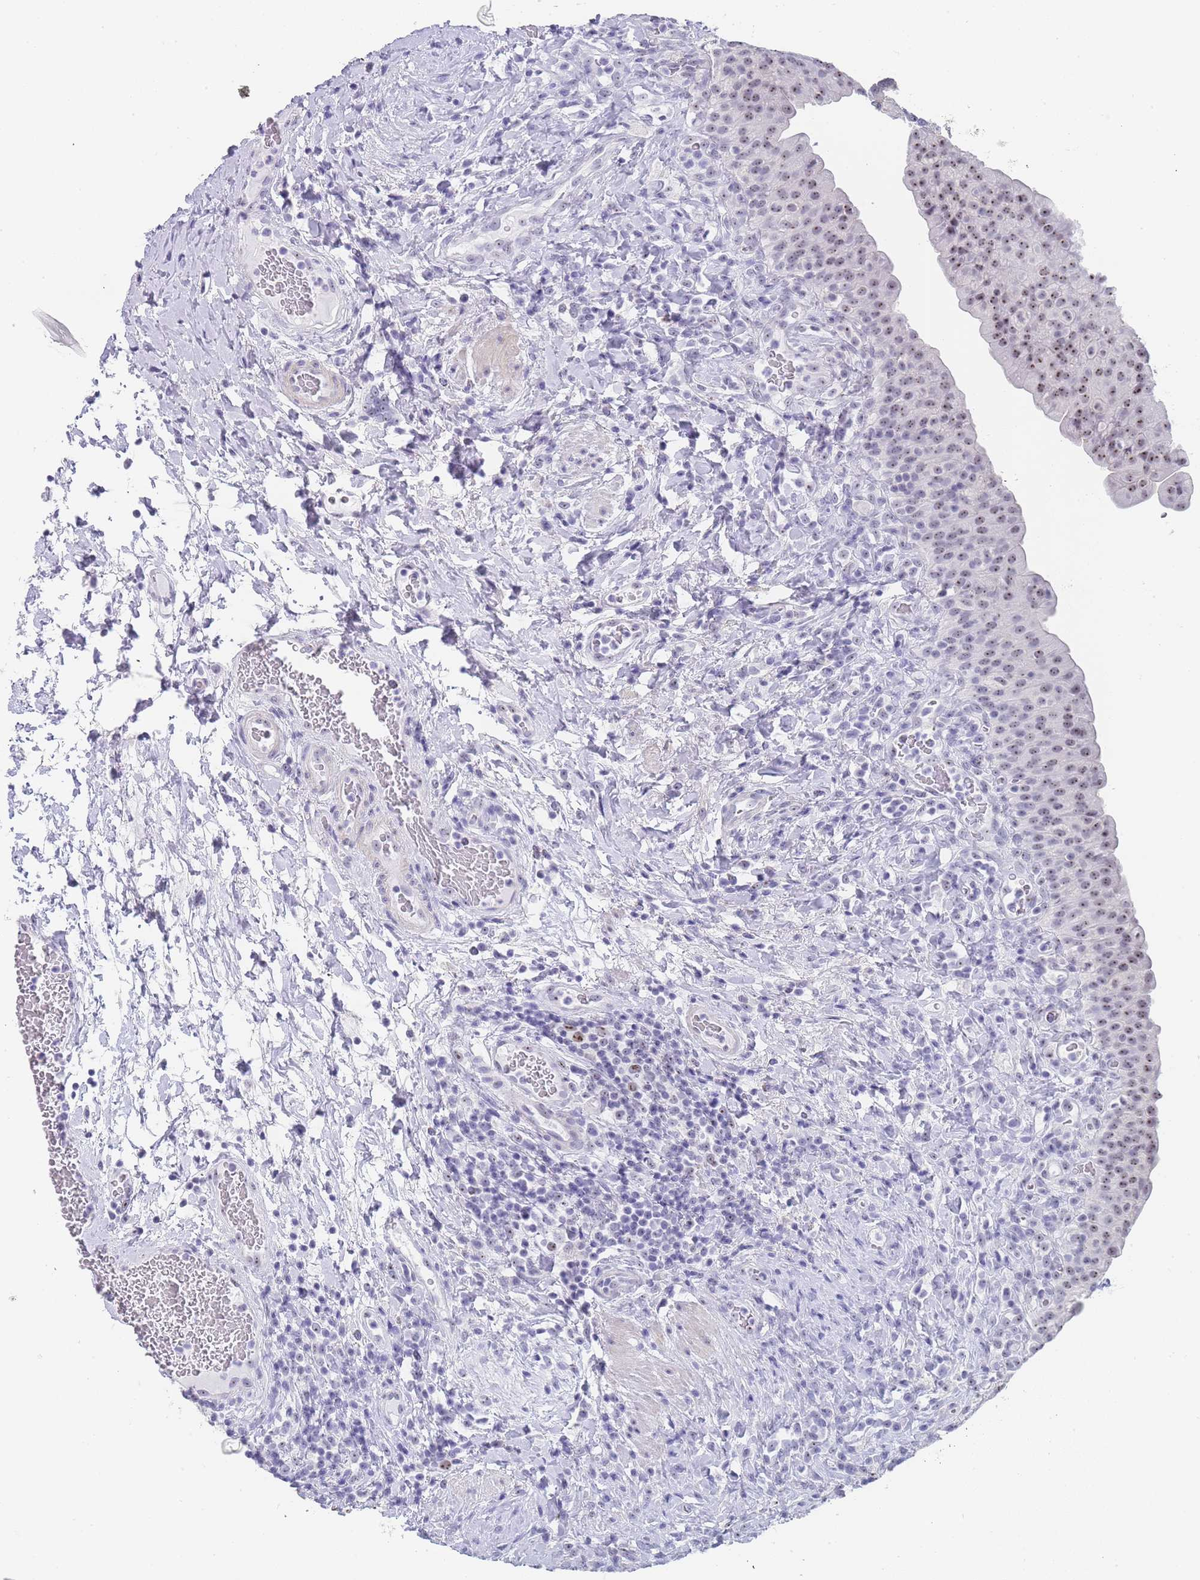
{"staining": {"intensity": "weak", "quantity": ">75%", "location": "nuclear"}, "tissue": "urinary bladder", "cell_type": "Urothelial cells", "image_type": "normal", "snomed": [{"axis": "morphology", "description": "Normal tissue, NOS"}, {"axis": "morphology", "description": "Inflammation, NOS"}, {"axis": "topography", "description": "Urinary bladder"}], "caption": "Normal urinary bladder displays weak nuclear positivity in about >75% of urothelial cells.", "gene": "NOP14", "patient": {"sex": "male", "age": 64}}